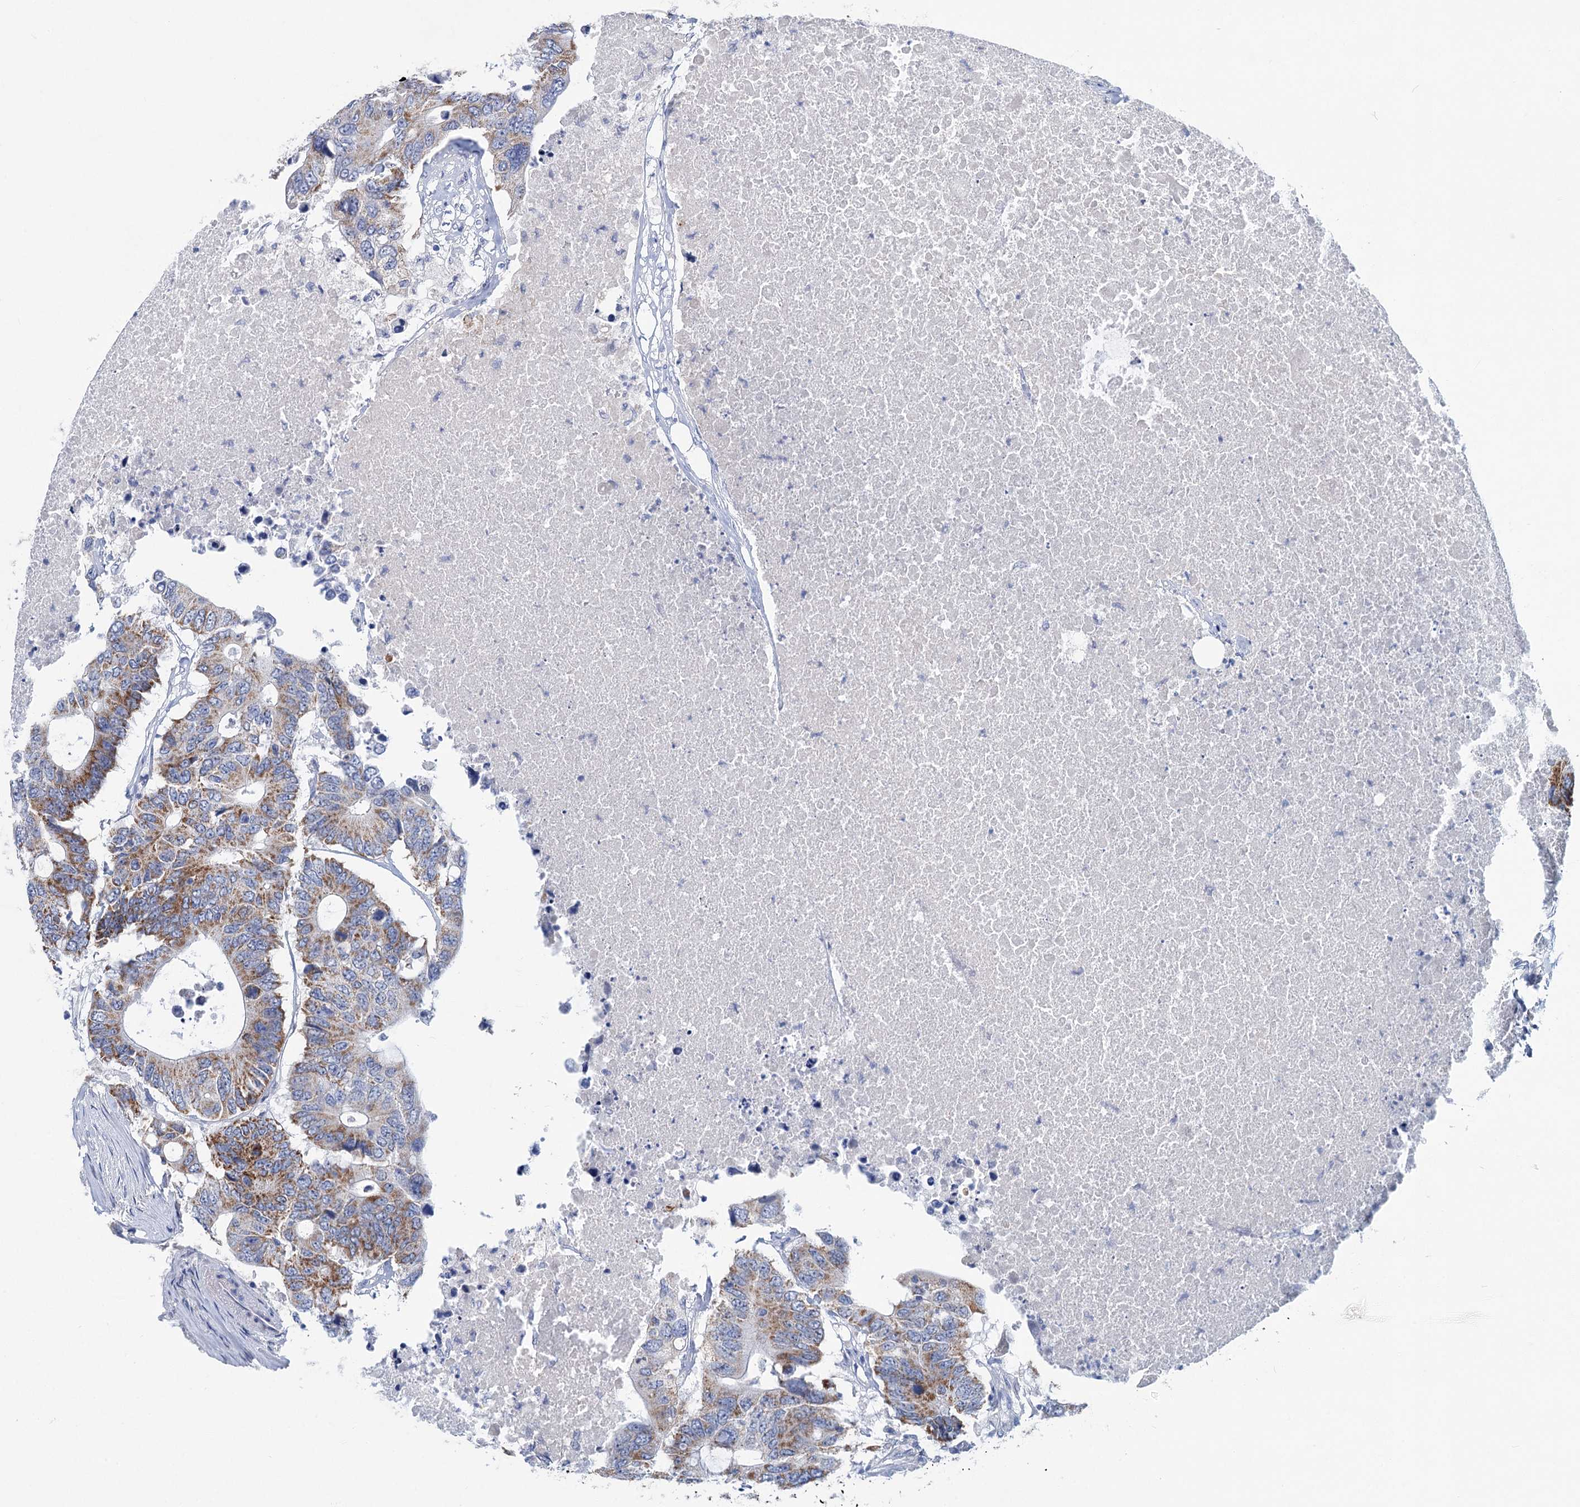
{"staining": {"intensity": "moderate", "quantity": ">75%", "location": "cytoplasmic/membranous"}, "tissue": "colorectal cancer", "cell_type": "Tumor cells", "image_type": "cancer", "snomed": [{"axis": "morphology", "description": "Adenocarcinoma, NOS"}, {"axis": "topography", "description": "Colon"}], "caption": "Immunohistochemical staining of adenocarcinoma (colorectal) displays medium levels of moderate cytoplasmic/membranous protein expression in approximately >75% of tumor cells.", "gene": "CHDH", "patient": {"sex": "male", "age": 71}}